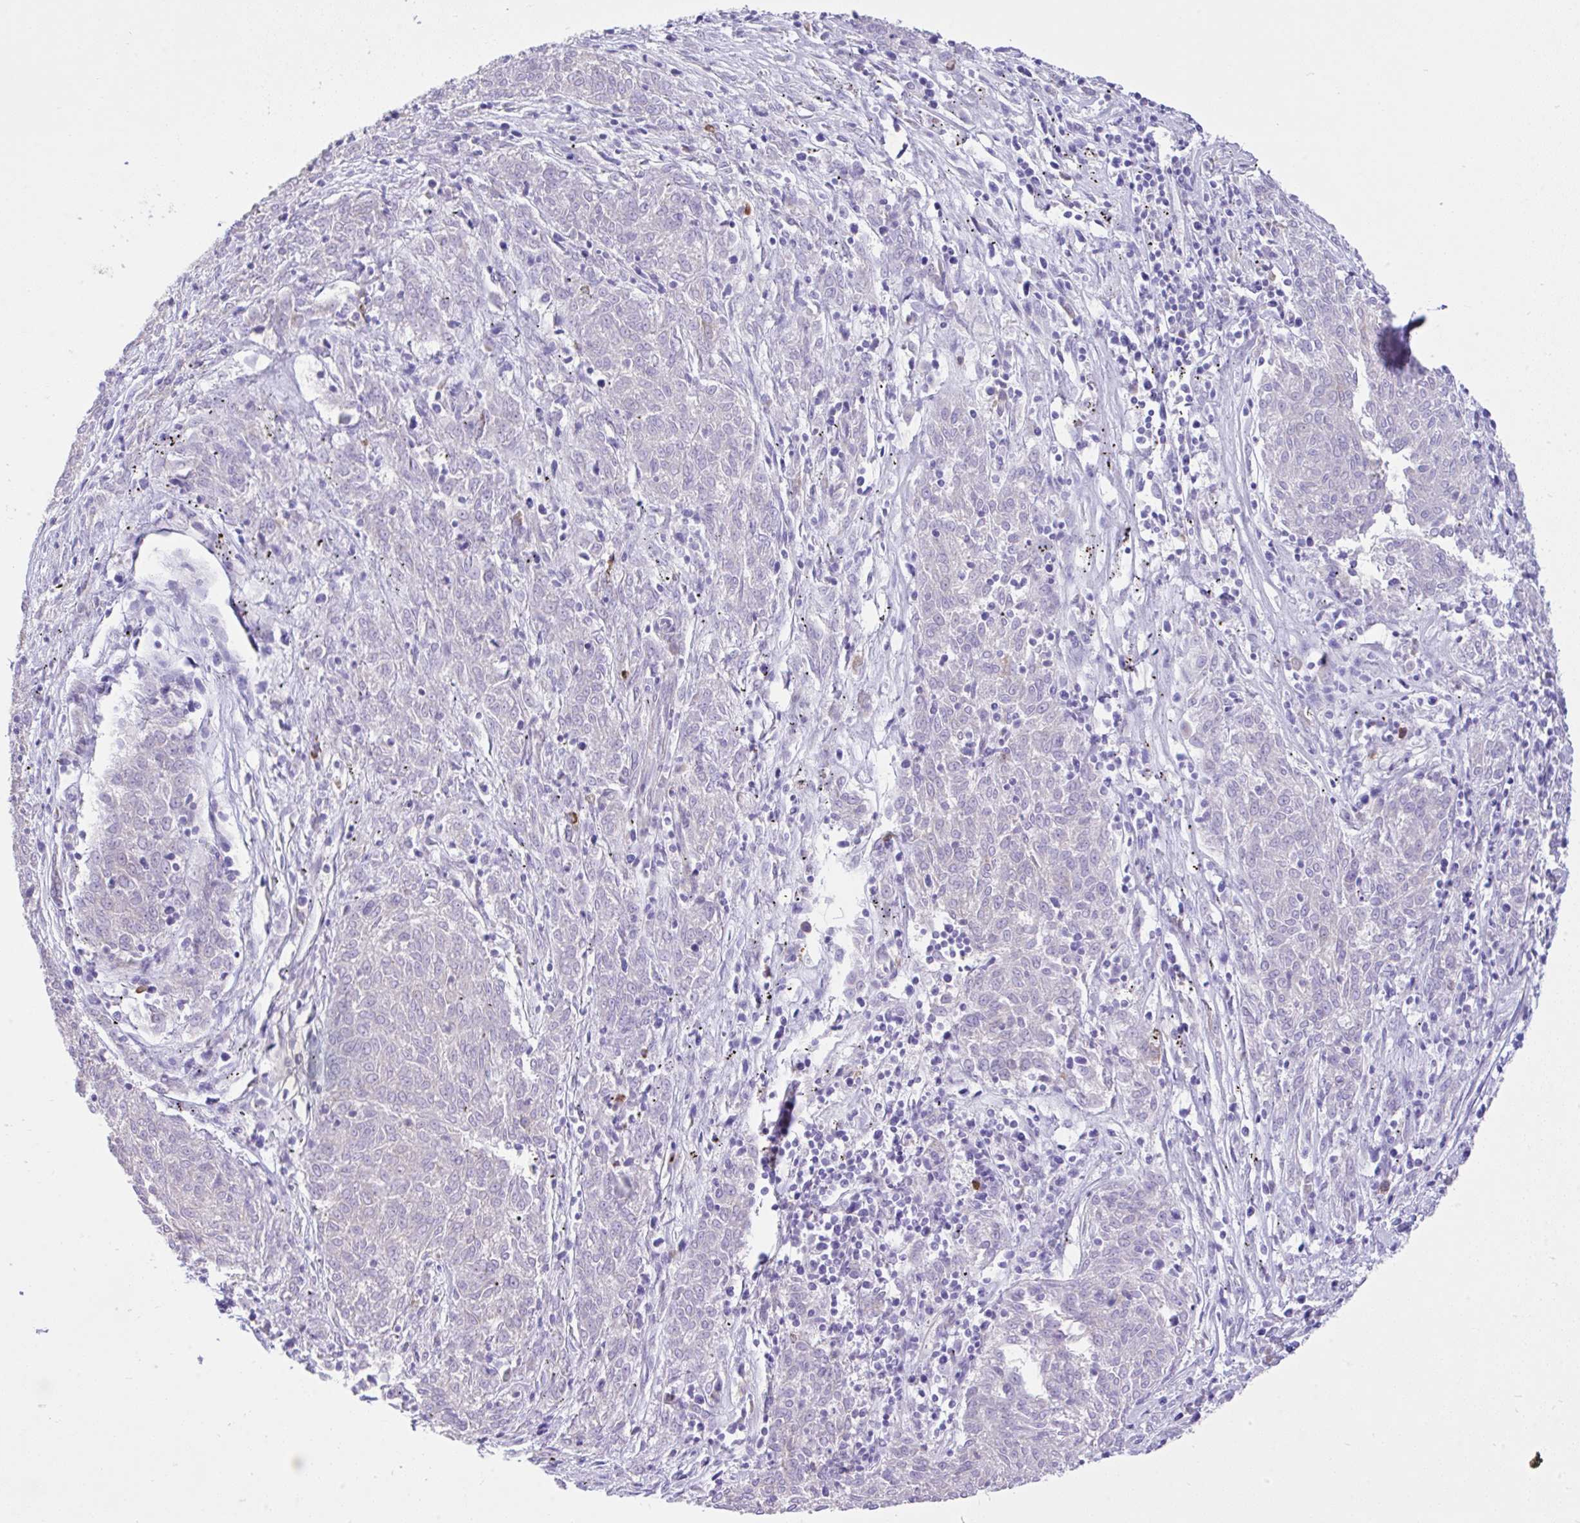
{"staining": {"intensity": "negative", "quantity": "none", "location": "none"}, "tissue": "melanoma", "cell_type": "Tumor cells", "image_type": "cancer", "snomed": [{"axis": "morphology", "description": "Malignant melanoma, NOS"}, {"axis": "topography", "description": "Skin"}], "caption": "DAB (3,3'-diaminobenzidine) immunohistochemical staining of human malignant melanoma exhibits no significant positivity in tumor cells.", "gene": "EEF1A2", "patient": {"sex": "female", "age": 72}}